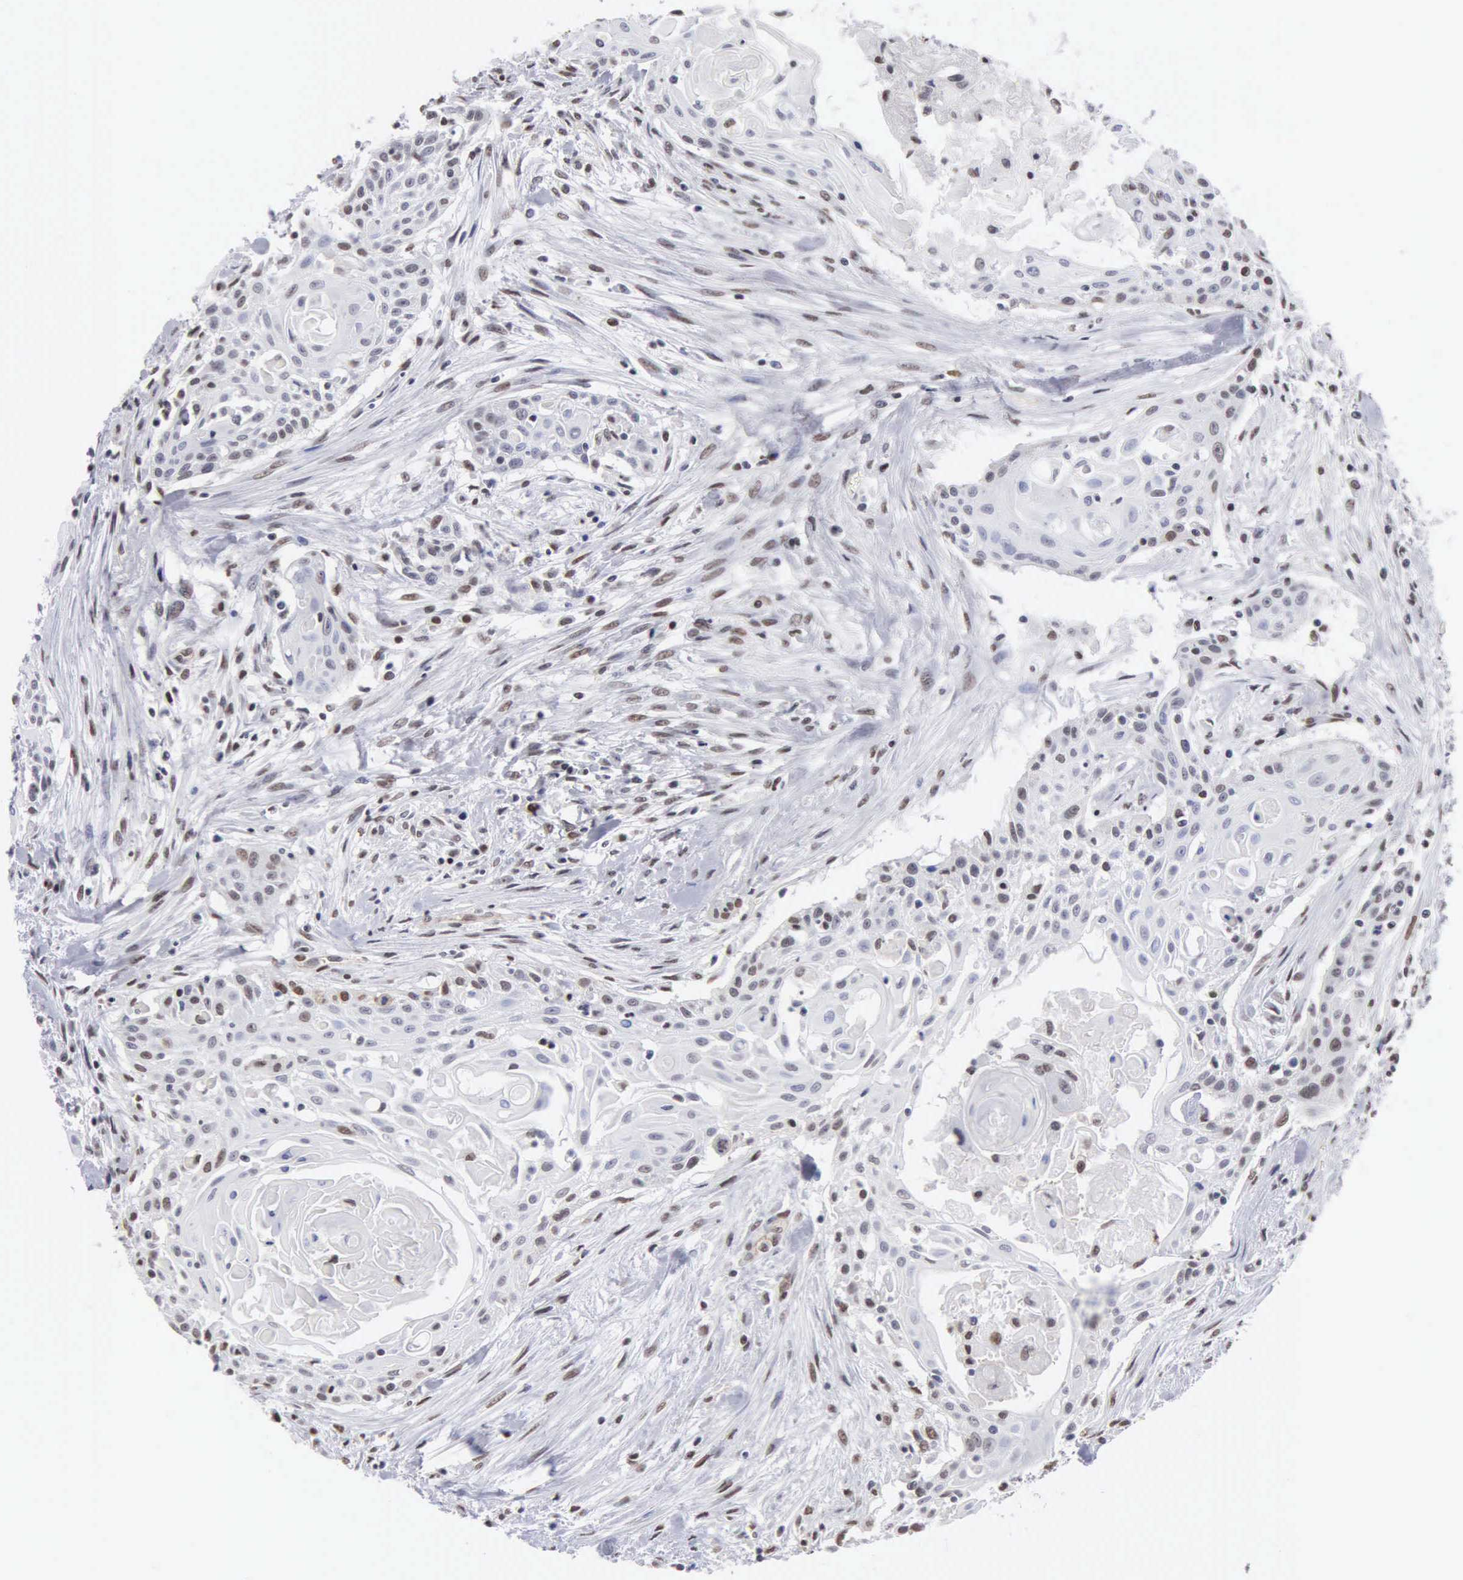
{"staining": {"intensity": "strong", "quantity": "25%-75%", "location": "nuclear"}, "tissue": "head and neck cancer", "cell_type": "Tumor cells", "image_type": "cancer", "snomed": [{"axis": "morphology", "description": "Squamous cell carcinoma, NOS"}, {"axis": "morphology", "description": "Squamous cell carcinoma, metastatic, NOS"}, {"axis": "topography", "description": "Lymph node"}, {"axis": "topography", "description": "Salivary gland"}, {"axis": "topography", "description": "Head-Neck"}], "caption": "IHC (DAB (3,3'-diaminobenzidine)) staining of human head and neck metastatic squamous cell carcinoma displays strong nuclear protein expression in approximately 25%-75% of tumor cells. (Stains: DAB in brown, nuclei in blue, Microscopy: brightfield microscopy at high magnification).", "gene": "CCNG1", "patient": {"sex": "female", "age": 74}}